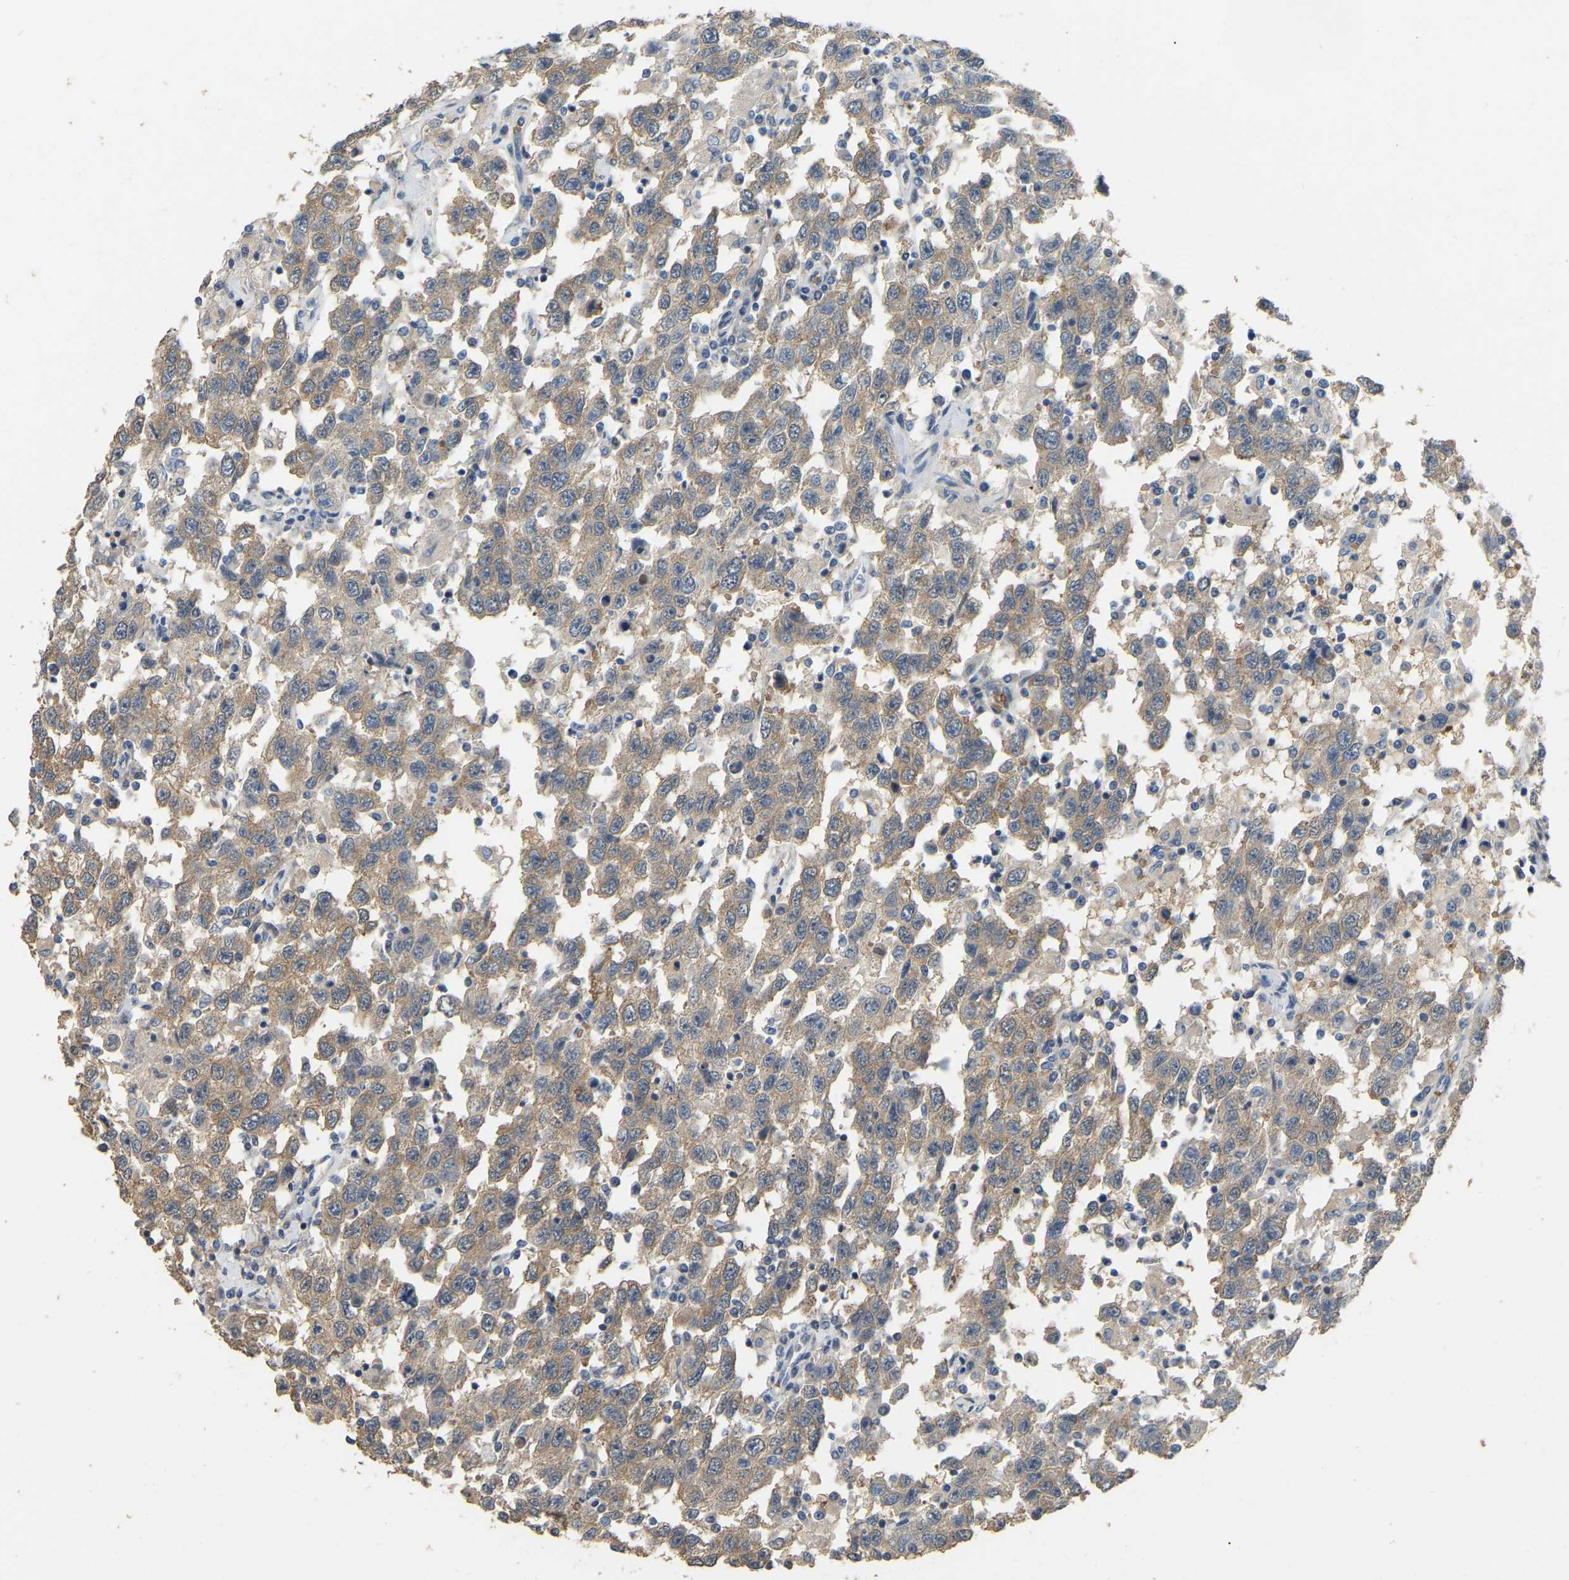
{"staining": {"intensity": "moderate", "quantity": ">75%", "location": "cytoplasmic/membranous"}, "tissue": "testis cancer", "cell_type": "Tumor cells", "image_type": "cancer", "snomed": [{"axis": "morphology", "description": "Seminoma, NOS"}, {"axis": "topography", "description": "Testis"}], "caption": "Testis seminoma stained with a protein marker reveals moderate staining in tumor cells.", "gene": "CFAP298", "patient": {"sex": "male", "age": 41}}